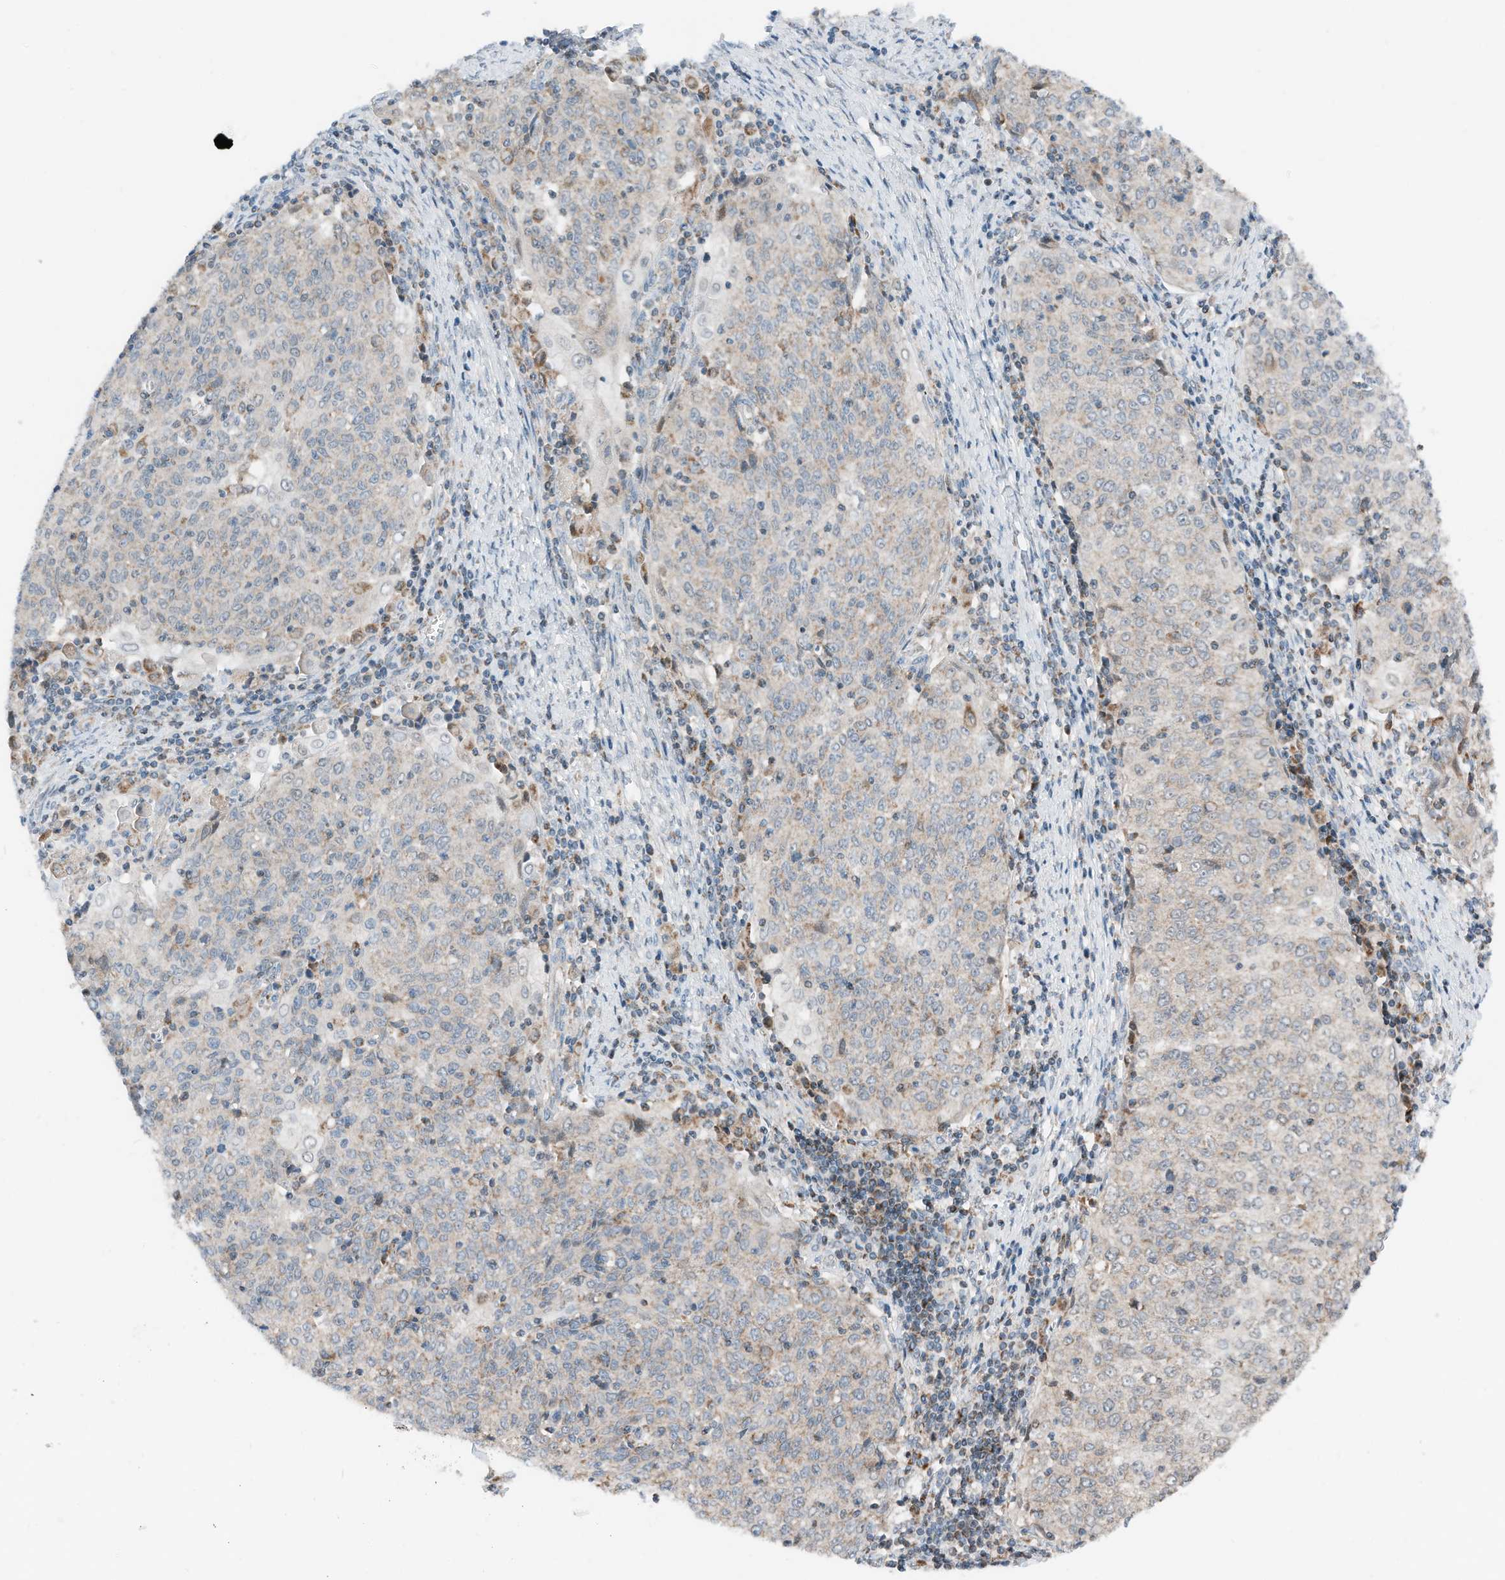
{"staining": {"intensity": "weak", "quantity": "<25%", "location": "cytoplasmic/membranous"}, "tissue": "cervical cancer", "cell_type": "Tumor cells", "image_type": "cancer", "snomed": [{"axis": "morphology", "description": "Squamous cell carcinoma, NOS"}, {"axis": "topography", "description": "Cervix"}], "caption": "Tumor cells show no significant protein expression in cervical cancer (squamous cell carcinoma).", "gene": "RMND1", "patient": {"sex": "female", "age": 48}}